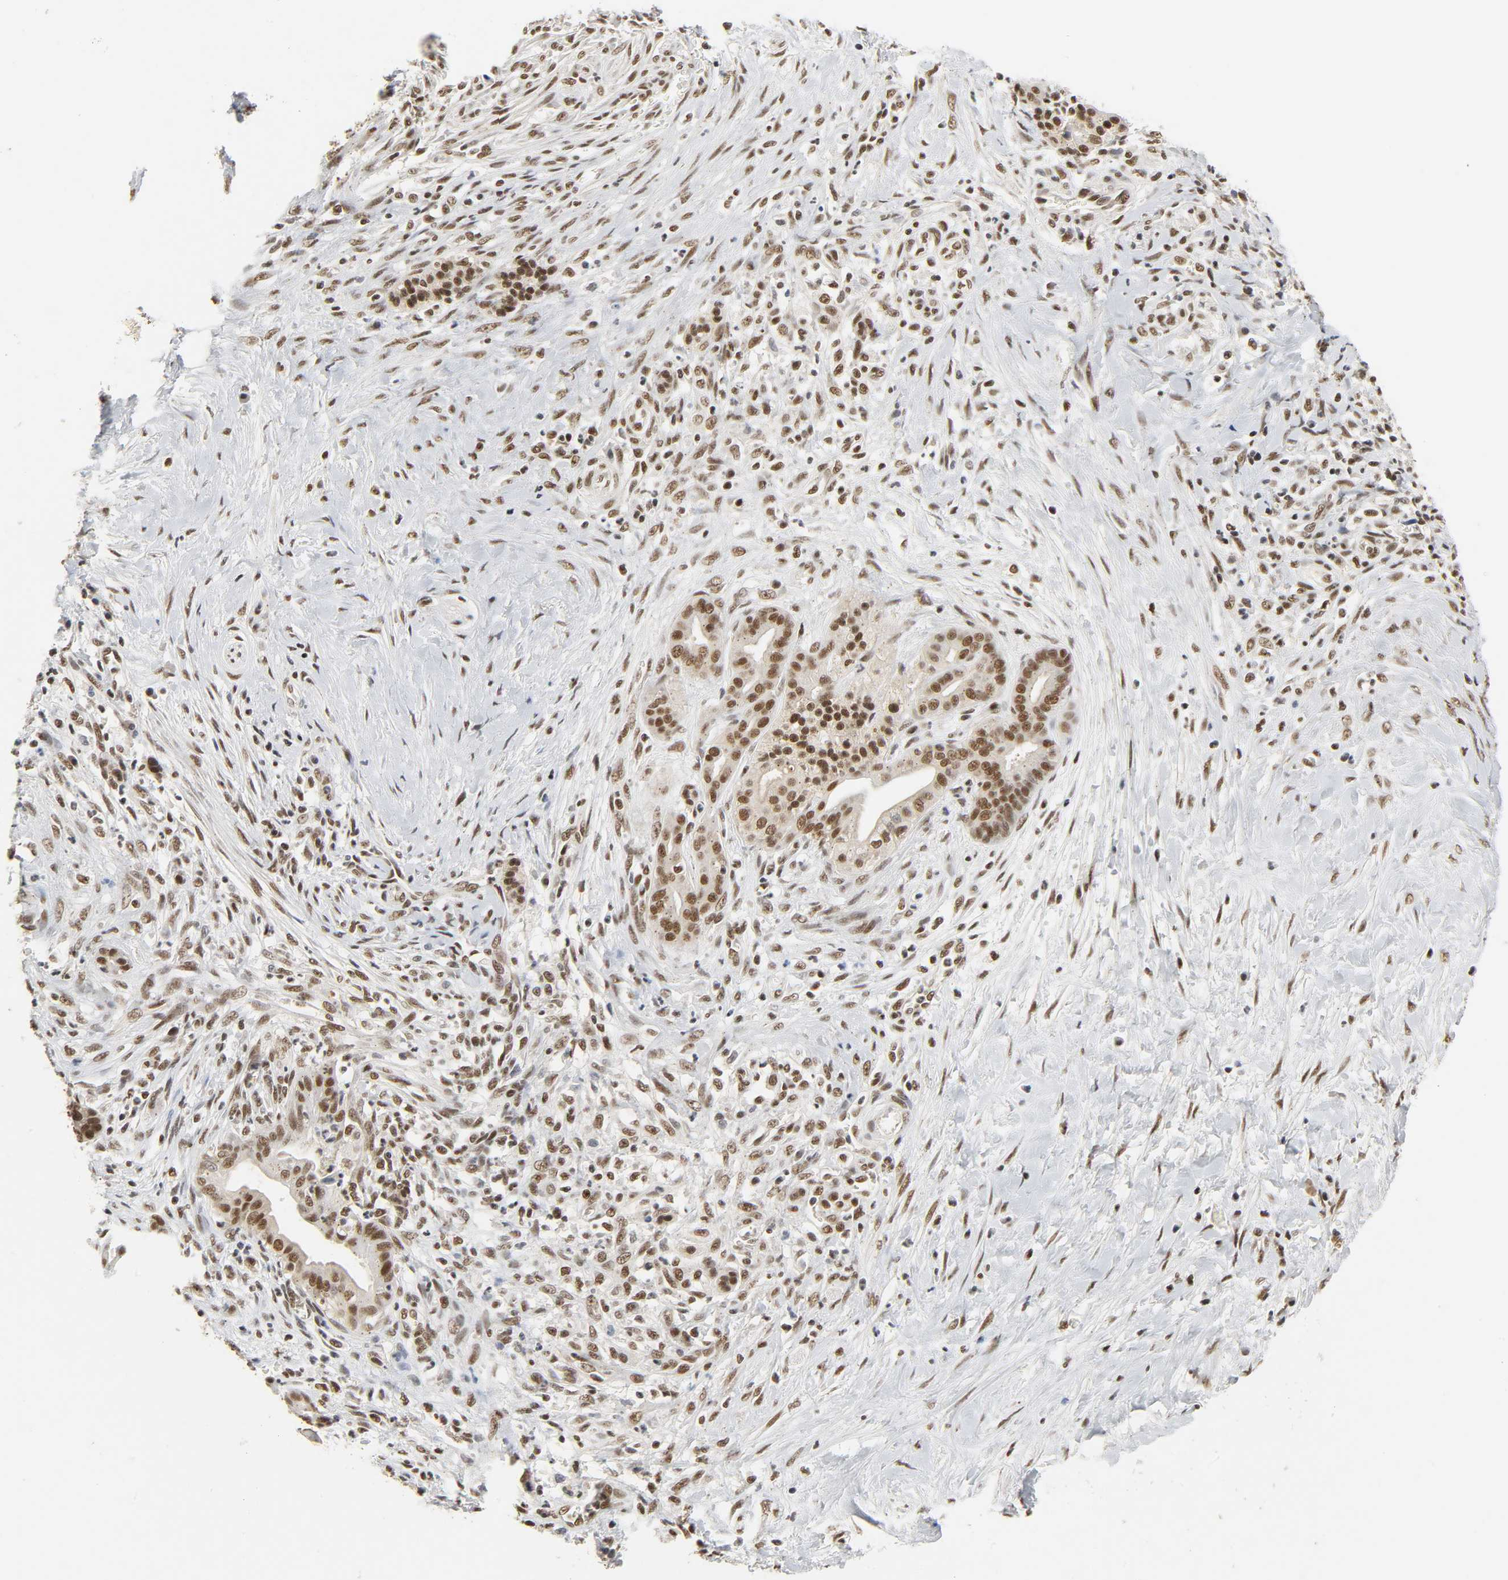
{"staining": {"intensity": "moderate", "quantity": "25%-75%", "location": "nuclear"}, "tissue": "pancreatic cancer", "cell_type": "Tumor cells", "image_type": "cancer", "snomed": [{"axis": "morphology", "description": "Adenocarcinoma, NOS"}, {"axis": "topography", "description": "Pancreas"}], "caption": "The immunohistochemical stain highlights moderate nuclear positivity in tumor cells of adenocarcinoma (pancreatic) tissue.", "gene": "NCOA6", "patient": {"sex": "male", "age": 59}}